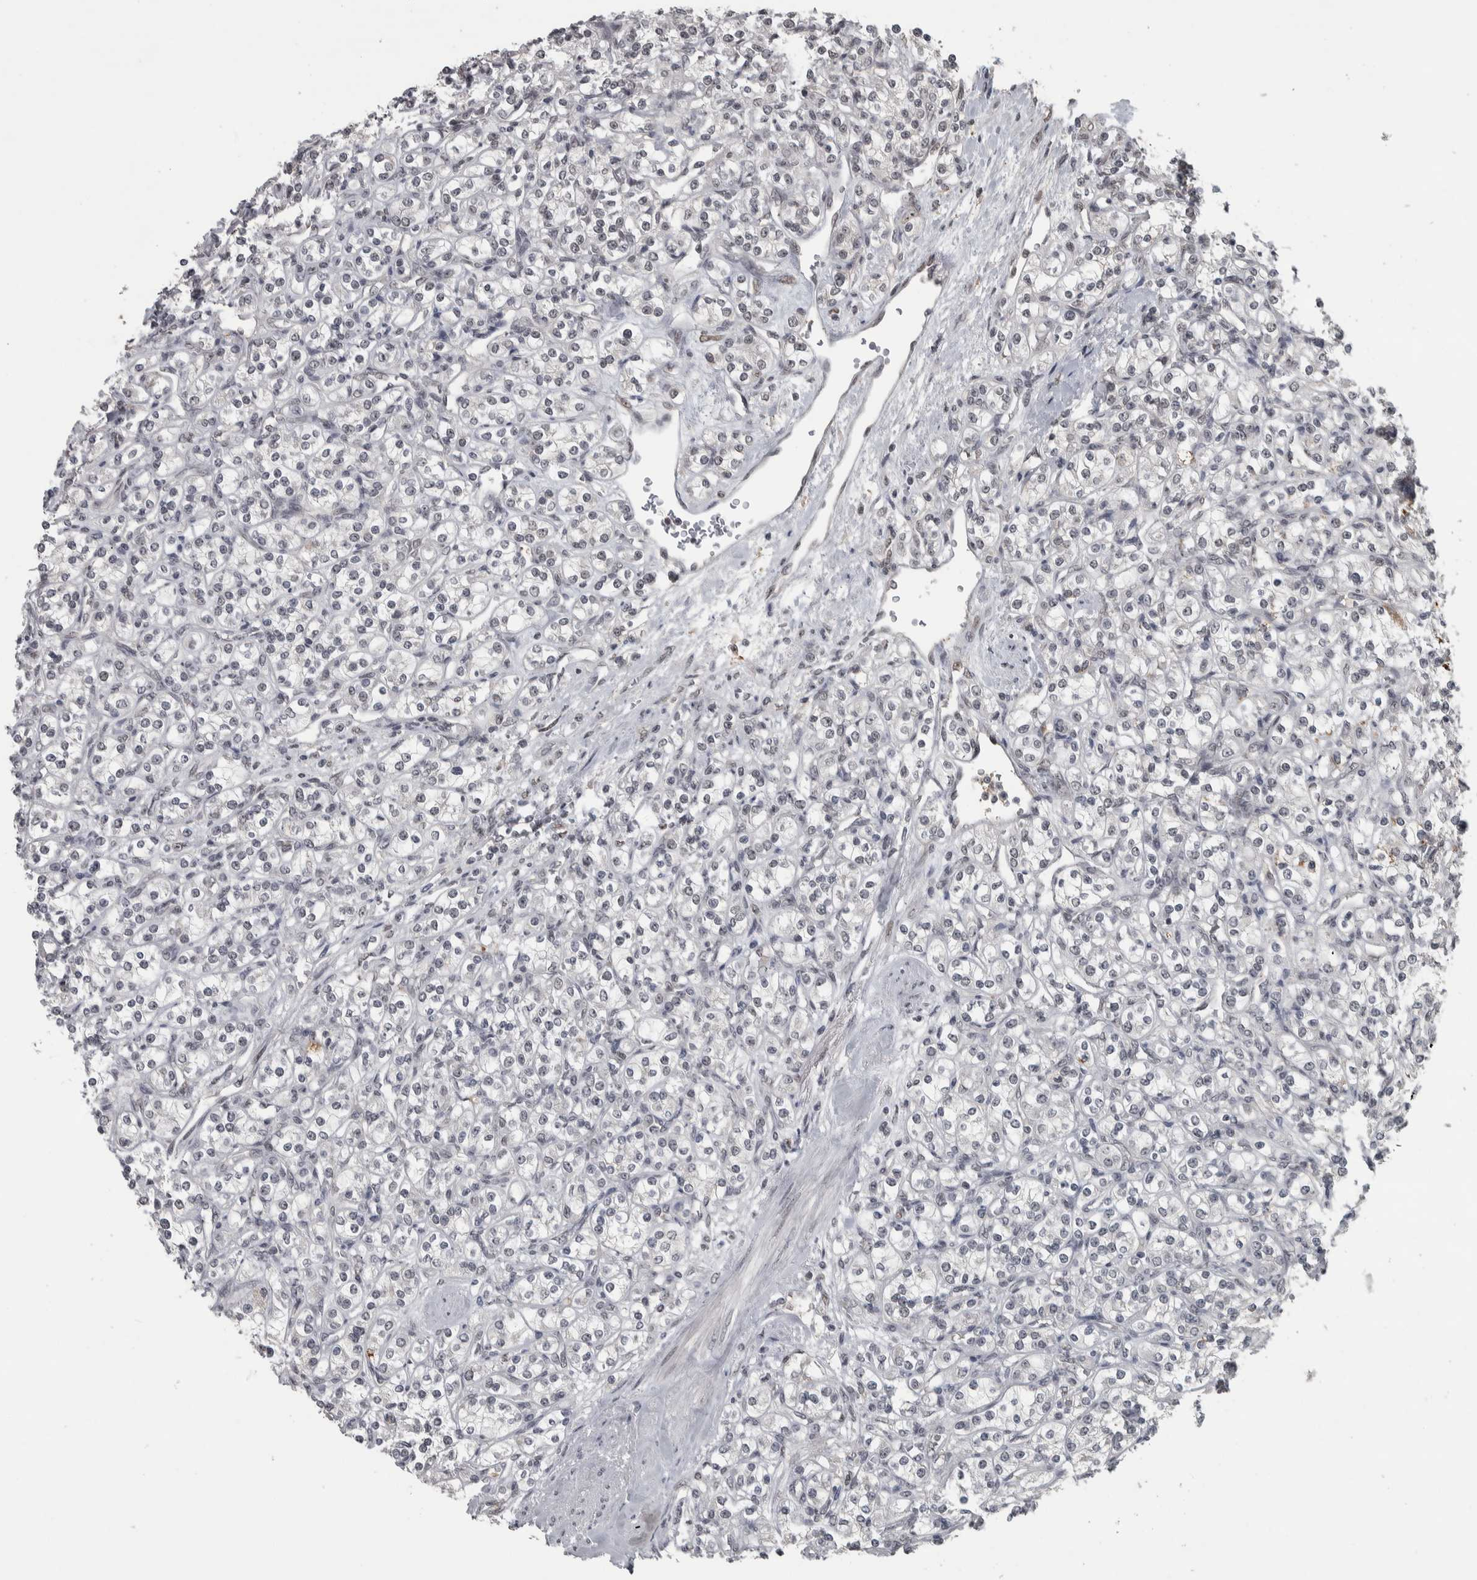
{"staining": {"intensity": "negative", "quantity": "none", "location": "none"}, "tissue": "renal cancer", "cell_type": "Tumor cells", "image_type": "cancer", "snomed": [{"axis": "morphology", "description": "Adenocarcinoma, NOS"}, {"axis": "topography", "description": "Kidney"}], "caption": "There is no significant staining in tumor cells of renal adenocarcinoma.", "gene": "DDX42", "patient": {"sex": "male", "age": 77}}